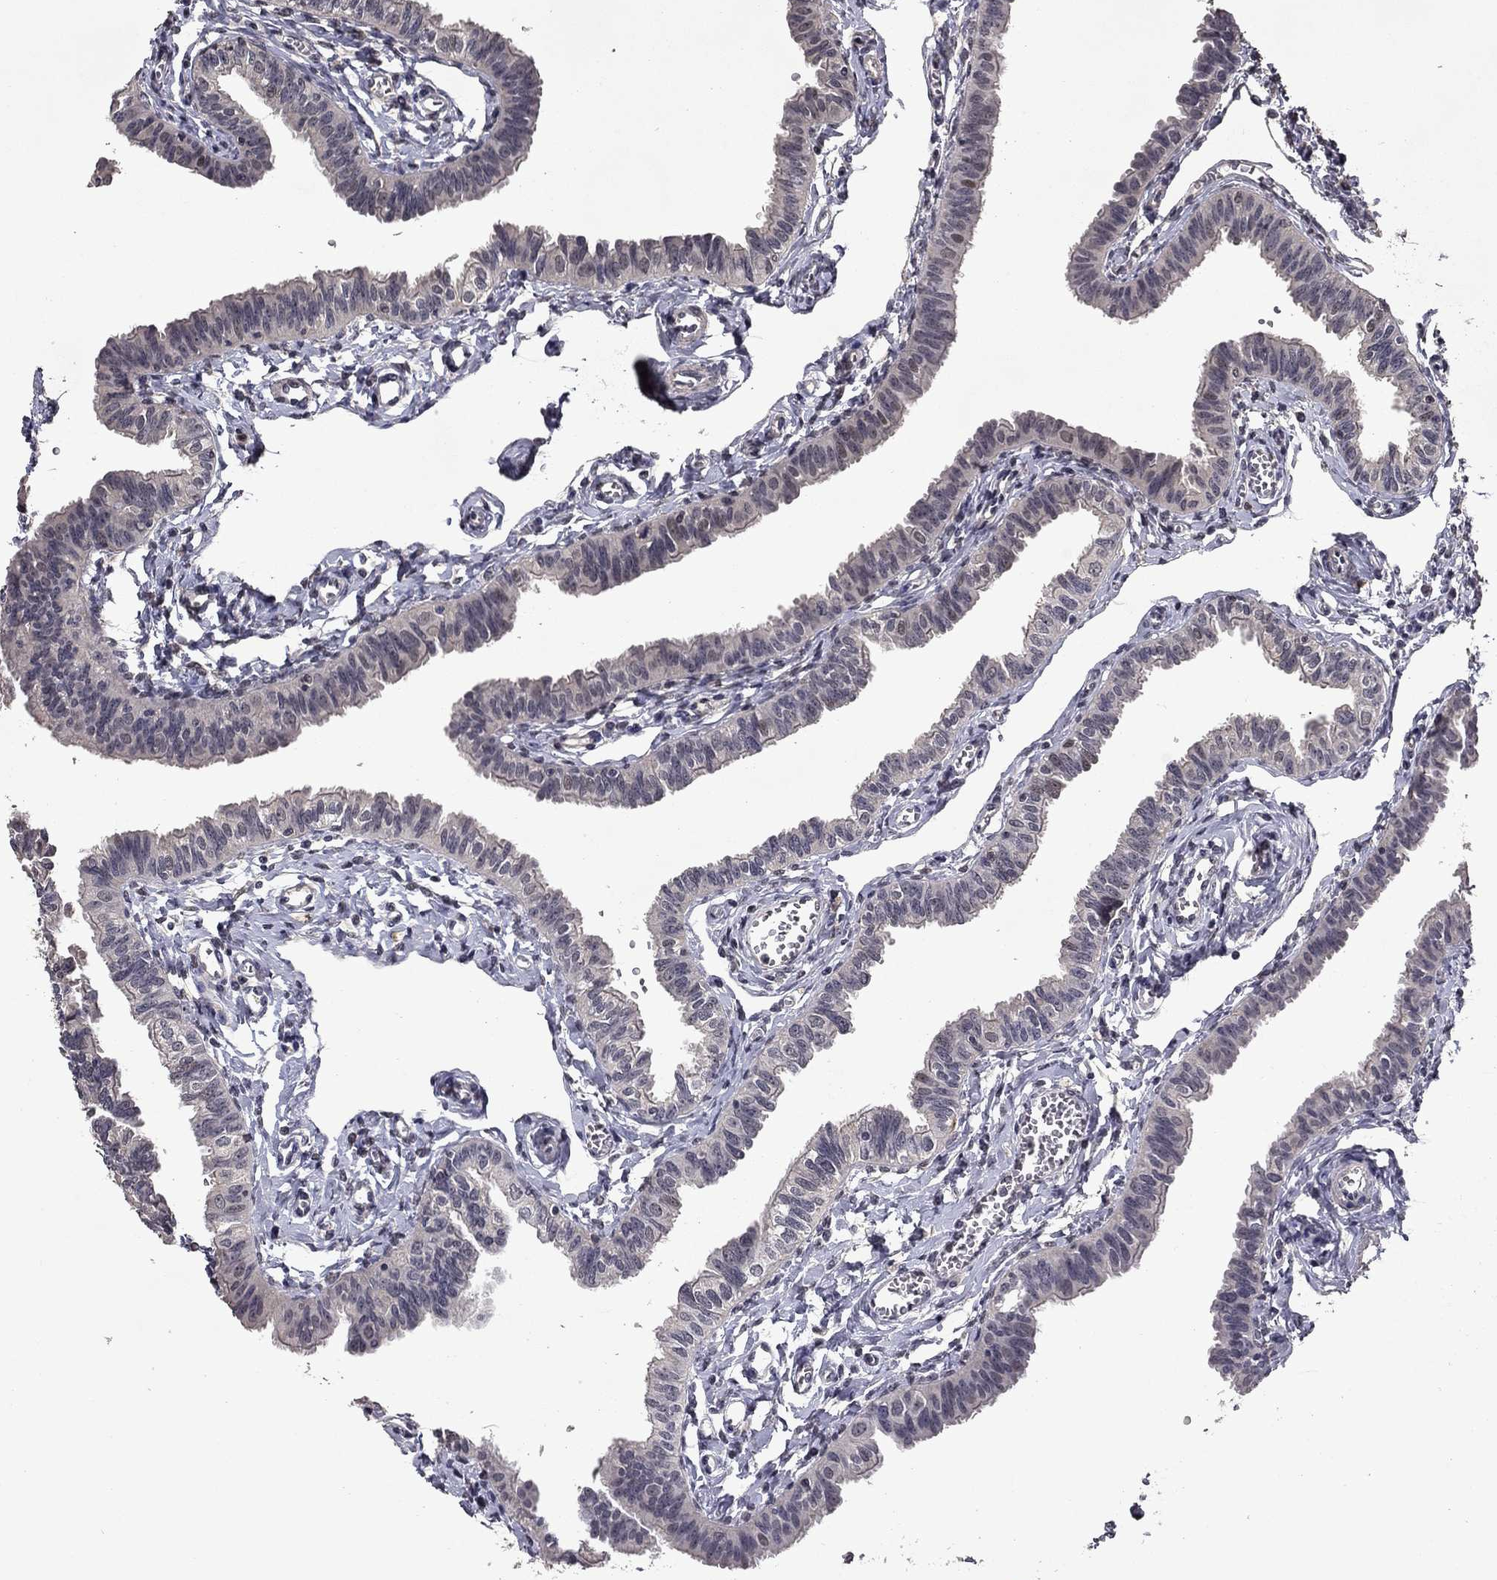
{"staining": {"intensity": "negative", "quantity": "none", "location": "none"}, "tissue": "fallopian tube", "cell_type": "Glandular cells", "image_type": "normal", "snomed": [{"axis": "morphology", "description": "Normal tissue, NOS"}, {"axis": "topography", "description": "Fallopian tube"}], "caption": "IHC photomicrograph of normal human fallopian tube stained for a protein (brown), which displays no expression in glandular cells.", "gene": "B3GAT1", "patient": {"sex": "female", "age": 54}}